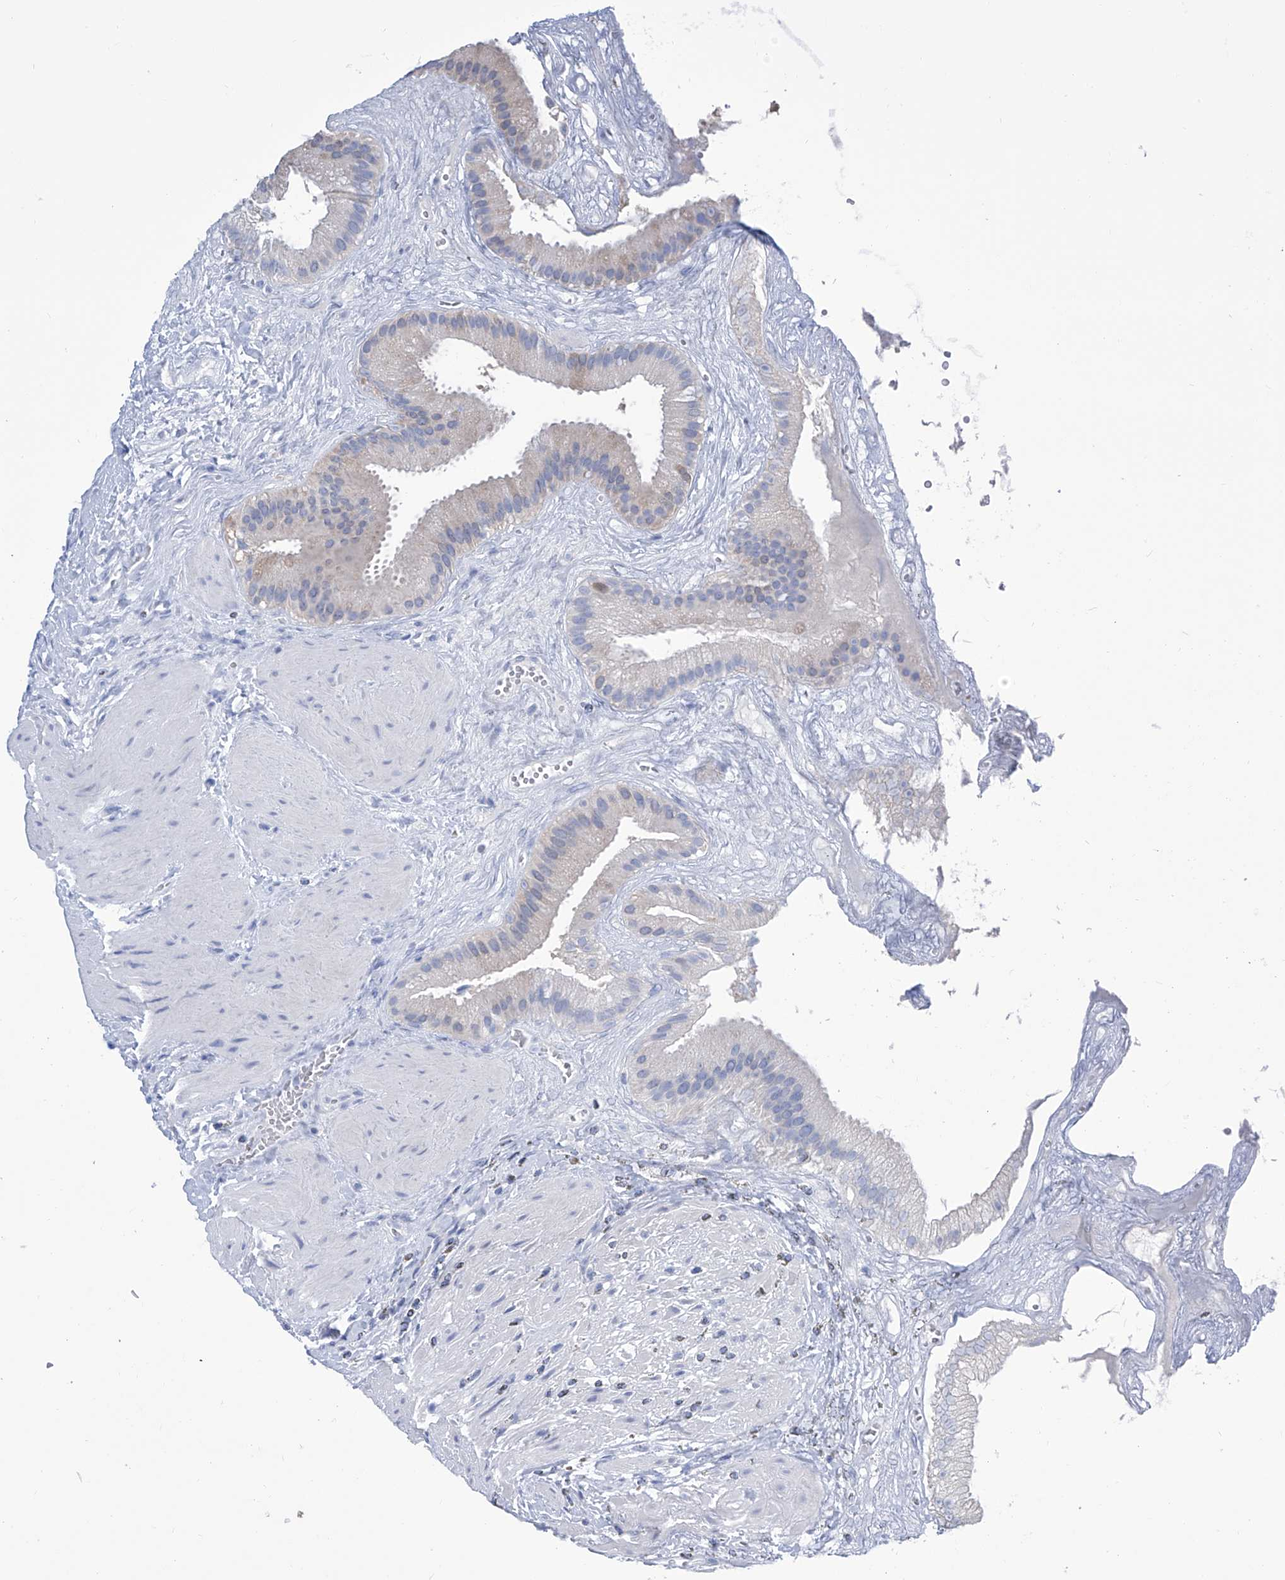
{"staining": {"intensity": "weak", "quantity": "<25%", "location": "cytoplasmic/membranous"}, "tissue": "gallbladder", "cell_type": "Glandular cells", "image_type": "normal", "snomed": [{"axis": "morphology", "description": "Normal tissue, NOS"}, {"axis": "topography", "description": "Gallbladder"}], "caption": "Glandular cells are negative for brown protein staining in unremarkable gallbladder. (Stains: DAB (3,3'-diaminobenzidine) immunohistochemistry with hematoxylin counter stain, Microscopy: brightfield microscopy at high magnification).", "gene": "IMPA2", "patient": {"sex": "male", "age": 55}}